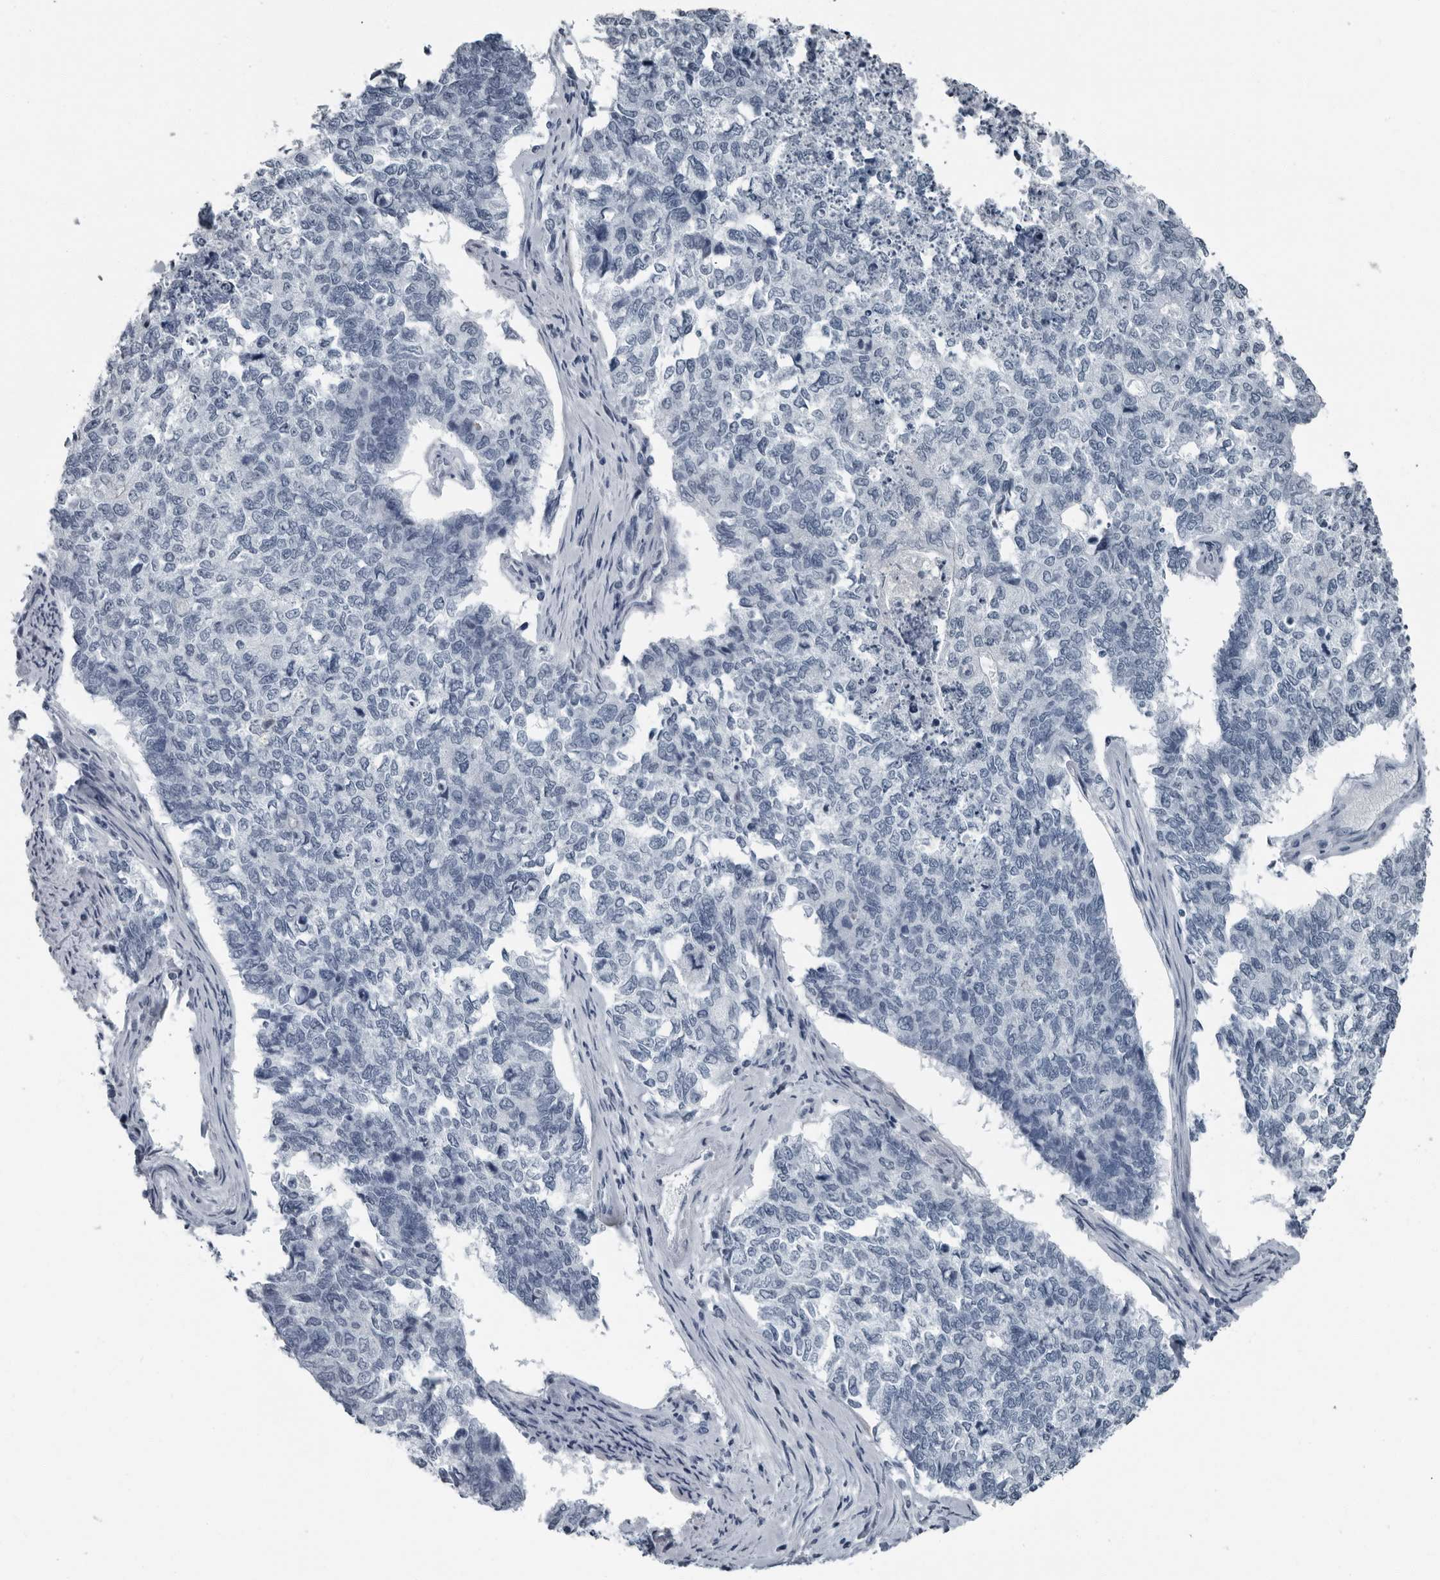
{"staining": {"intensity": "negative", "quantity": "none", "location": "none"}, "tissue": "cervical cancer", "cell_type": "Tumor cells", "image_type": "cancer", "snomed": [{"axis": "morphology", "description": "Squamous cell carcinoma, NOS"}, {"axis": "topography", "description": "Cervix"}], "caption": "Protein analysis of cervical cancer (squamous cell carcinoma) shows no significant positivity in tumor cells. Nuclei are stained in blue.", "gene": "PDCD11", "patient": {"sex": "female", "age": 63}}